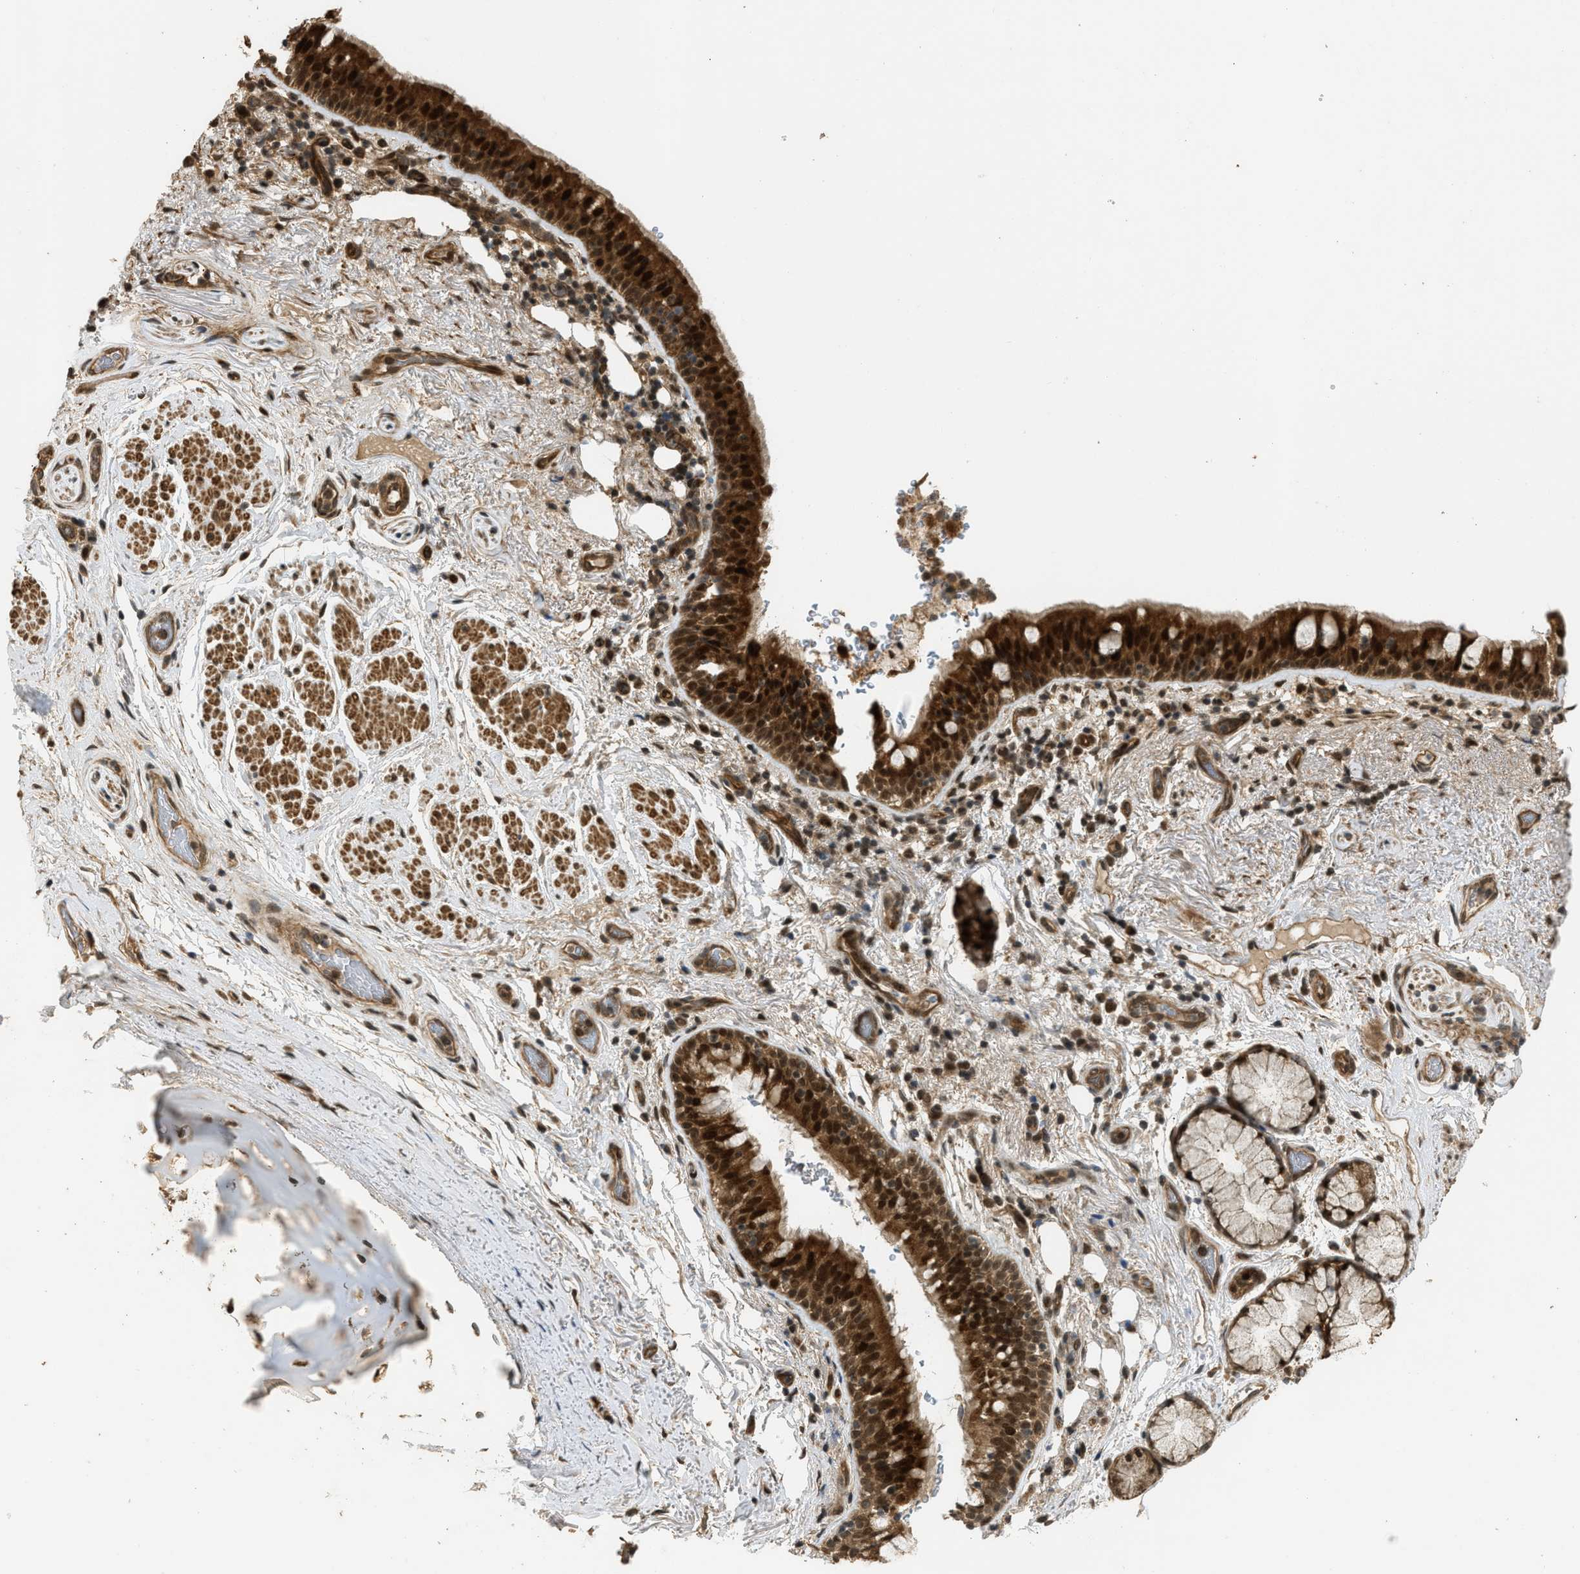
{"staining": {"intensity": "strong", "quantity": ">75%", "location": "cytoplasmic/membranous,nuclear"}, "tissue": "bronchus", "cell_type": "Respiratory epithelial cells", "image_type": "normal", "snomed": [{"axis": "morphology", "description": "Normal tissue, NOS"}, {"axis": "morphology", "description": "Inflammation, NOS"}, {"axis": "topography", "description": "Cartilage tissue"}, {"axis": "topography", "description": "Bronchus"}], "caption": "Protein expression analysis of normal bronchus demonstrates strong cytoplasmic/membranous,nuclear expression in about >75% of respiratory epithelial cells. Using DAB (brown) and hematoxylin (blue) stains, captured at high magnification using brightfield microscopy.", "gene": "GET1", "patient": {"sex": "male", "age": 77}}